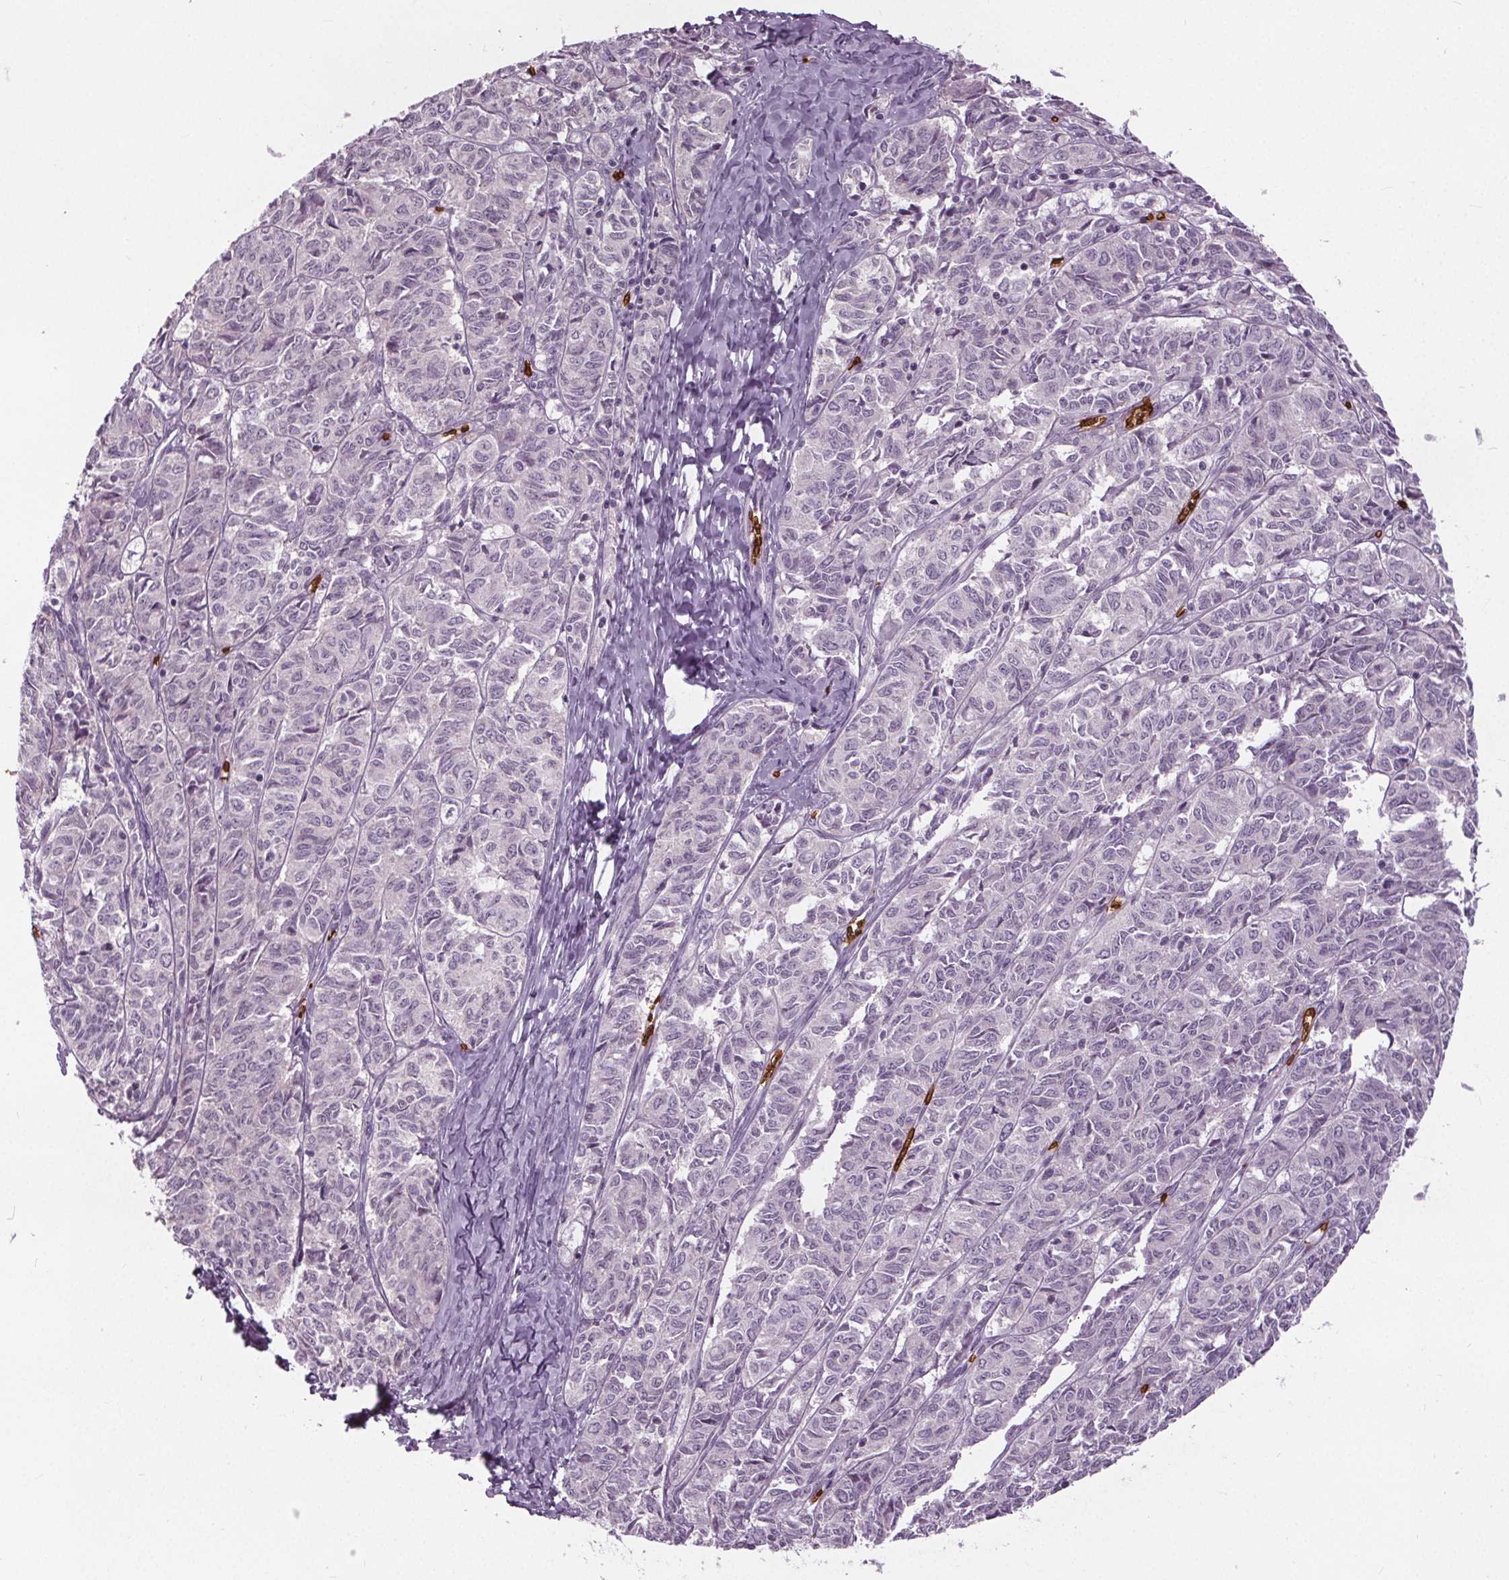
{"staining": {"intensity": "negative", "quantity": "none", "location": "none"}, "tissue": "ovarian cancer", "cell_type": "Tumor cells", "image_type": "cancer", "snomed": [{"axis": "morphology", "description": "Carcinoma, endometroid"}, {"axis": "topography", "description": "Ovary"}], "caption": "Ovarian cancer (endometroid carcinoma) stained for a protein using IHC shows no staining tumor cells.", "gene": "SLC4A1", "patient": {"sex": "female", "age": 80}}